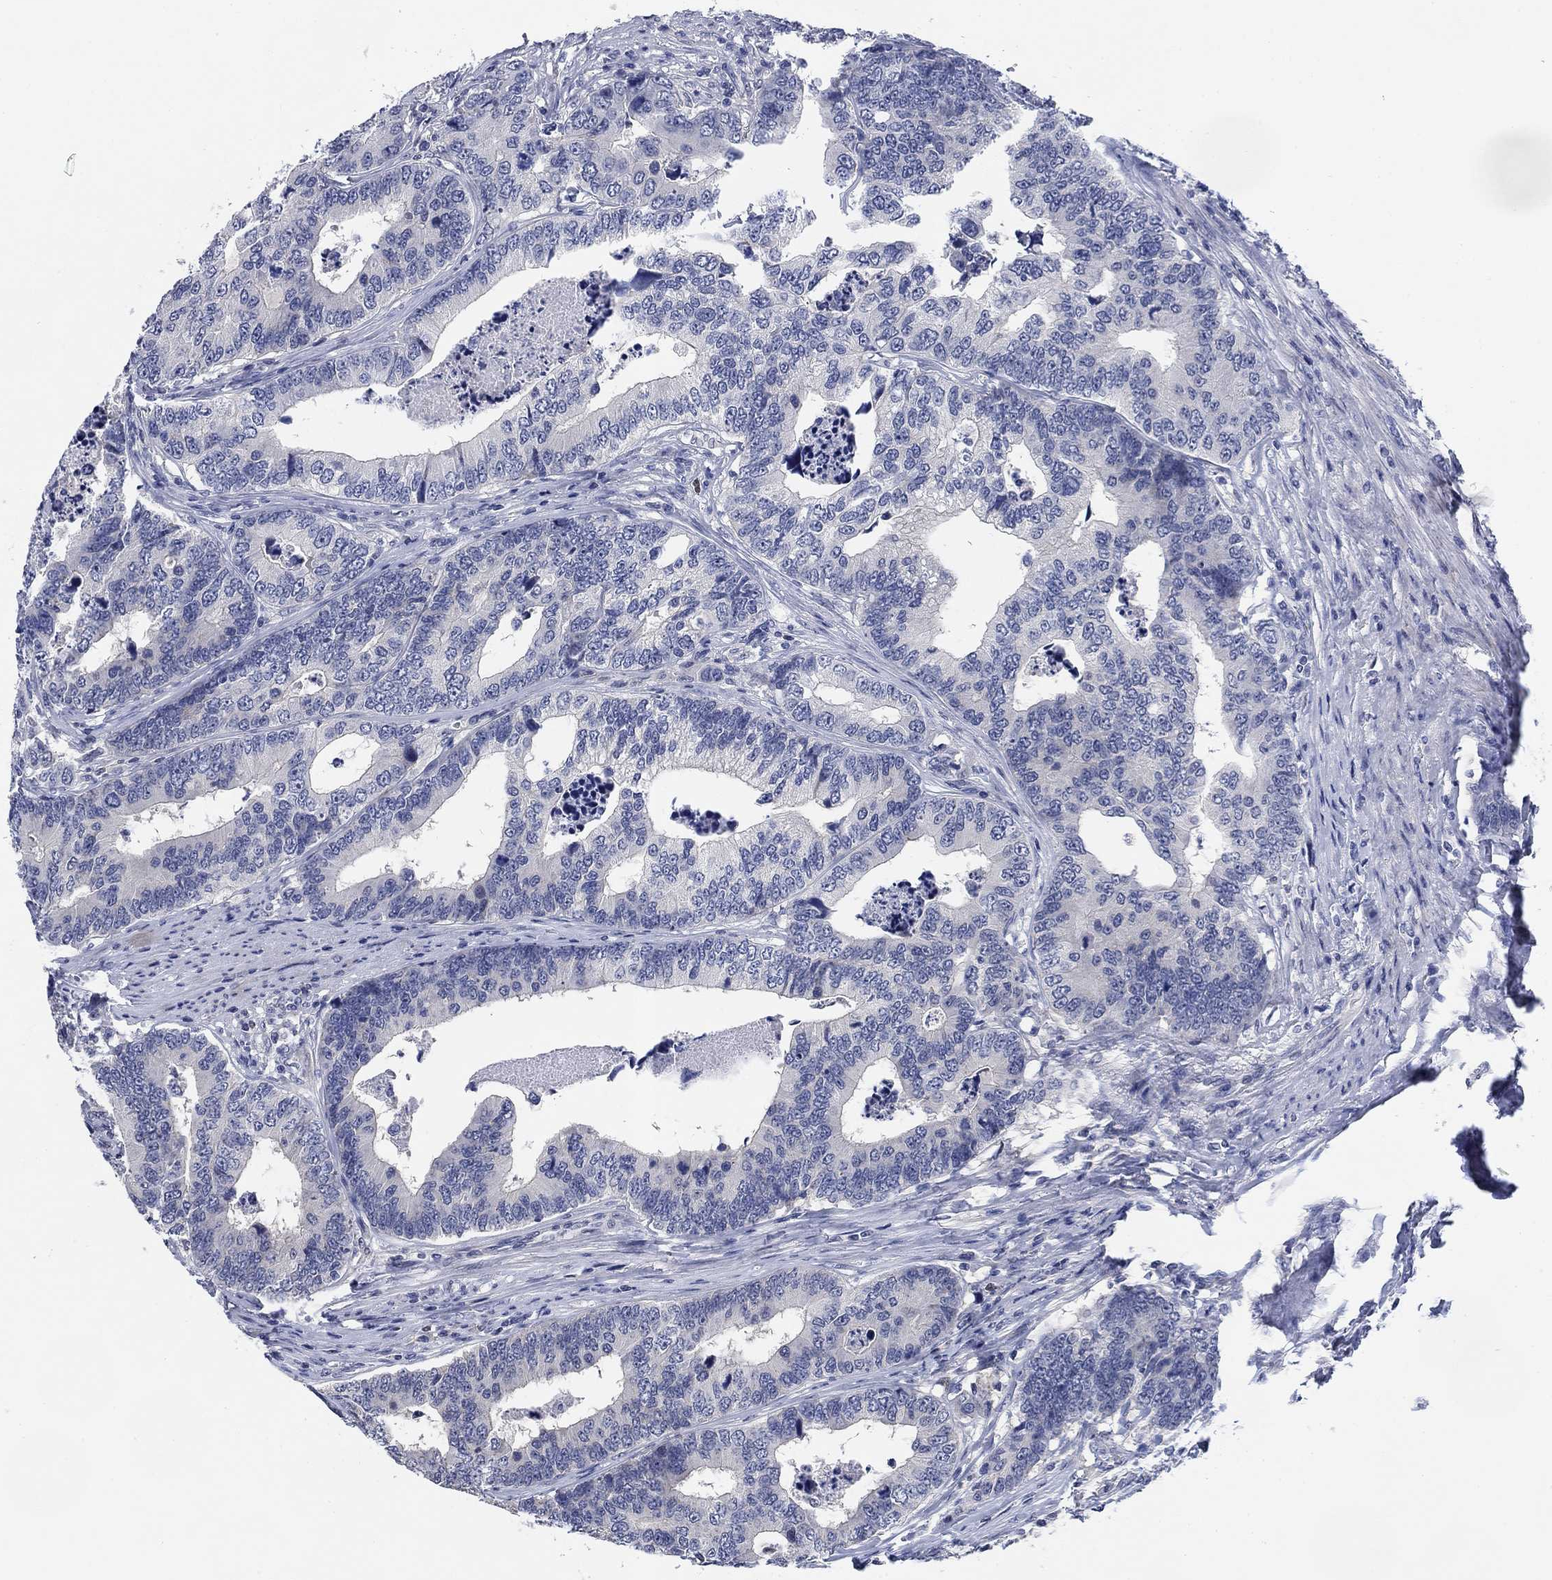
{"staining": {"intensity": "negative", "quantity": "none", "location": "none"}, "tissue": "colorectal cancer", "cell_type": "Tumor cells", "image_type": "cancer", "snomed": [{"axis": "morphology", "description": "Adenocarcinoma, NOS"}, {"axis": "topography", "description": "Colon"}], "caption": "Immunohistochemistry (IHC) of human colorectal adenocarcinoma exhibits no expression in tumor cells. The staining is performed using DAB brown chromogen with nuclei counter-stained in using hematoxylin.", "gene": "DAZL", "patient": {"sex": "female", "age": 72}}